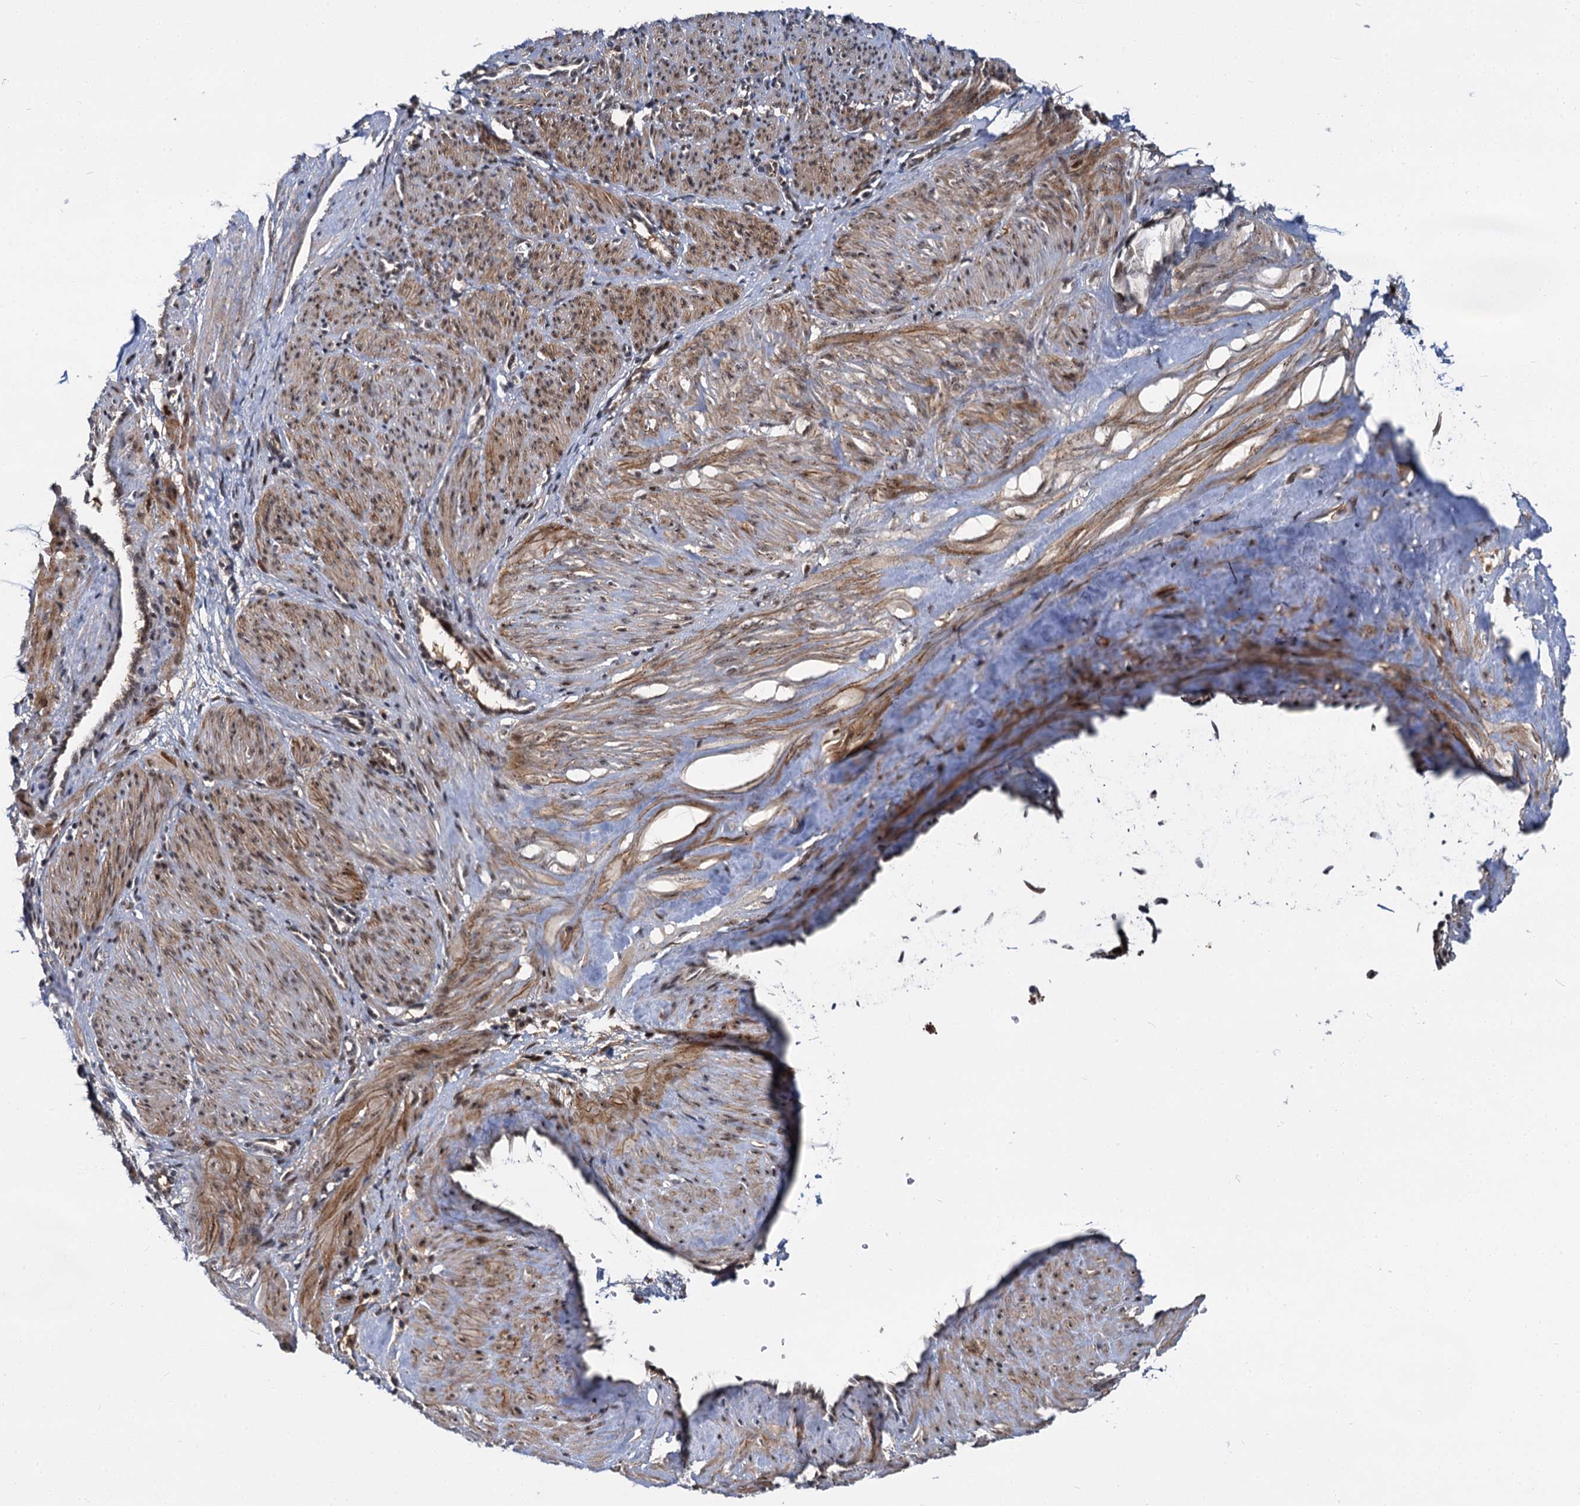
{"staining": {"intensity": "moderate", "quantity": ">75%", "location": "cytoplasmic/membranous,nuclear"}, "tissue": "smooth muscle", "cell_type": "Smooth muscle cells", "image_type": "normal", "snomed": [{"axis": "morphology", "description": "Normal tissue, NOS"}, {"axis": "topography", "description": "Endometrium"}], "caption": "Immunohistochemical staining of benign smooth muscle demonstrates medium levels of moderate cytoplasmic/membranous,nuclear positivity in about >75% of smooth muscle cells. The staining was performed using DAB (3,3'-diaminobenzidine) to visualize the protein expression in brown, while the nuclei were stained in blue with hematoxylin (Magnification: 20x).", "gene": "MBD6", "patient": {"sex": "female", "age": 33}}